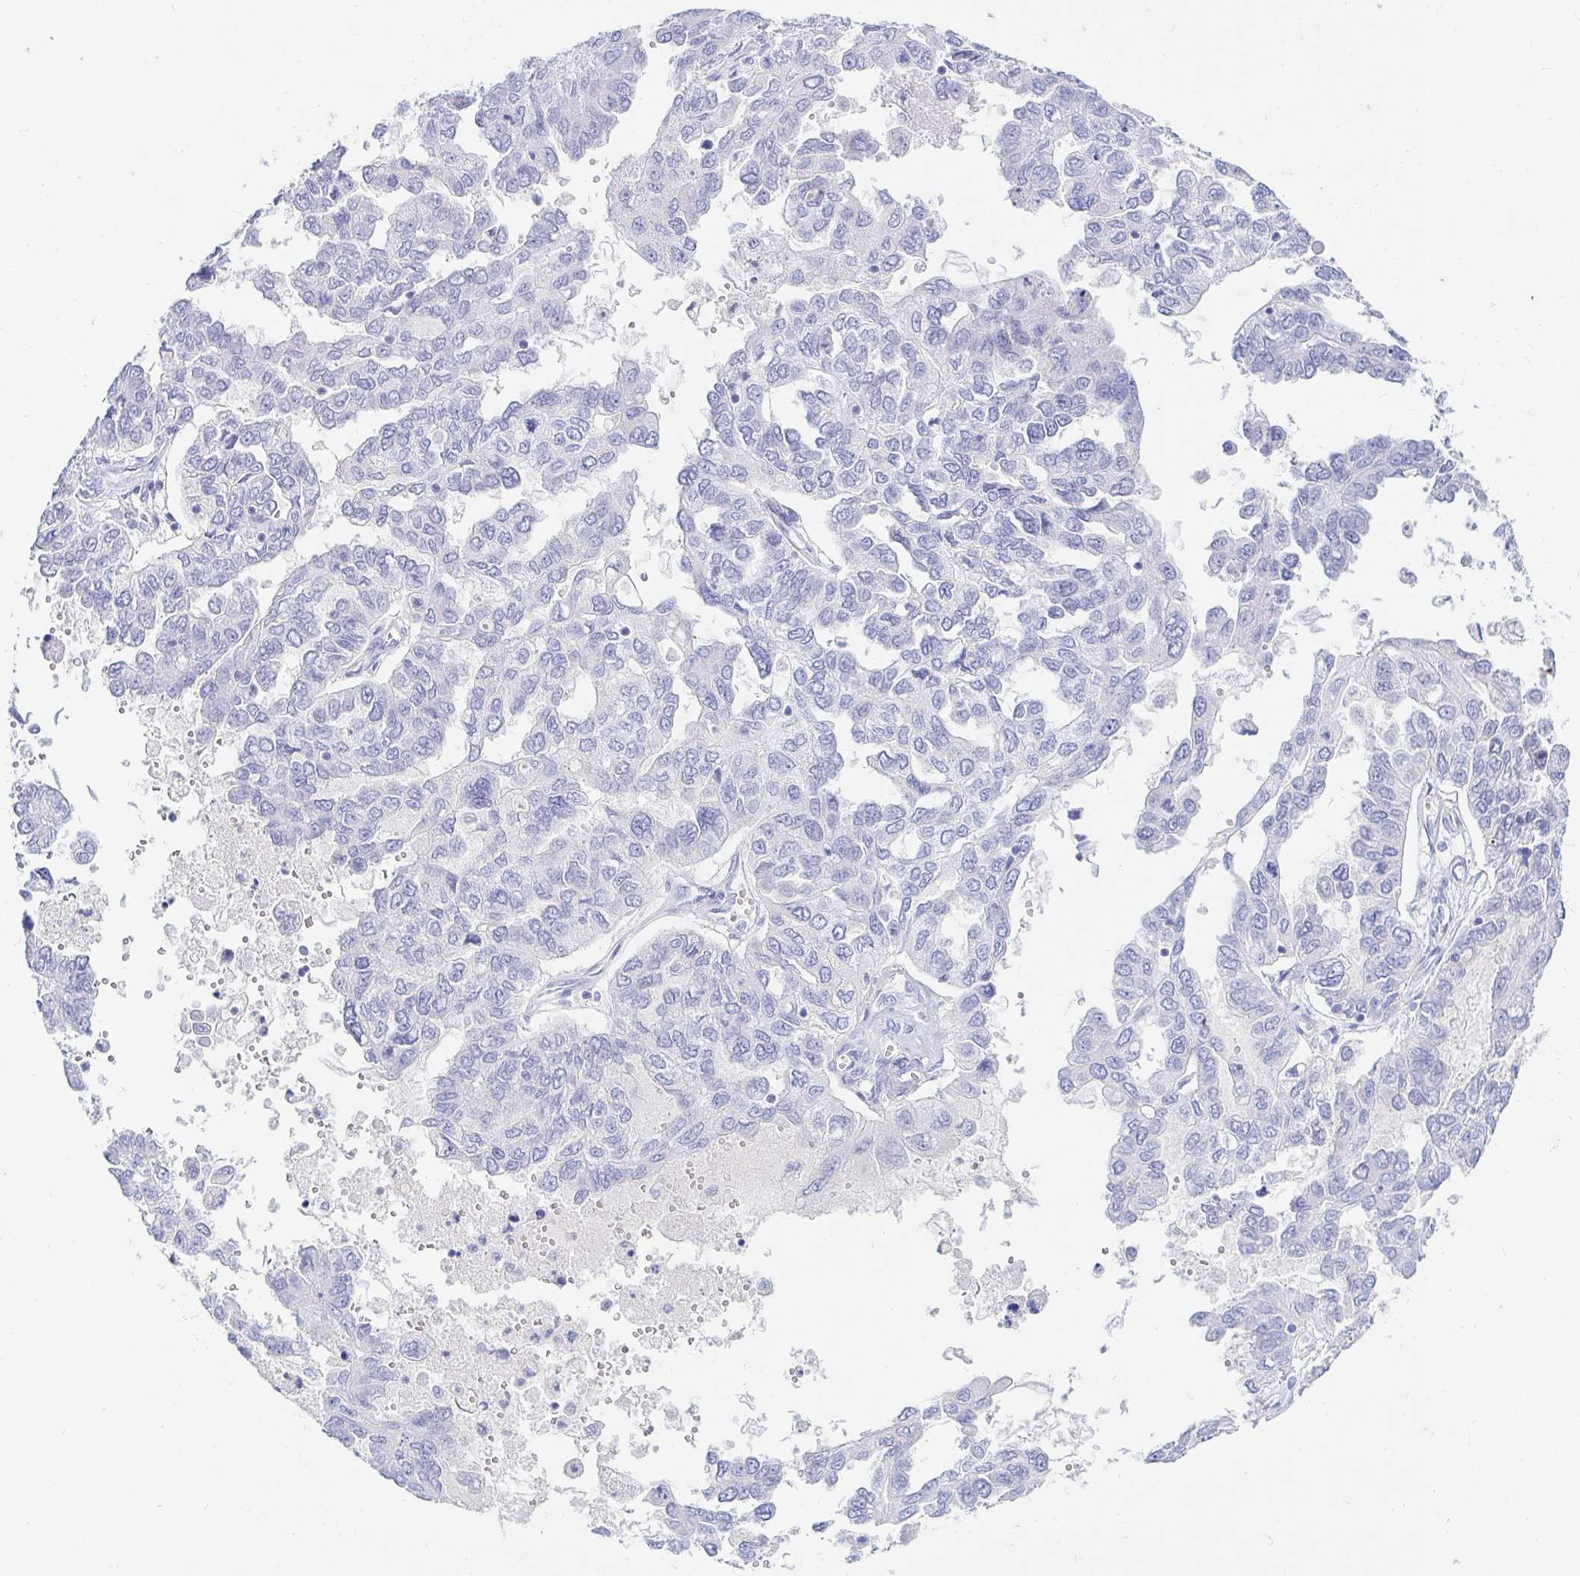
{"staining": {"intensity": "negative", "quantity": "none", "location": "none"}, "tissue": "ovarian cancer", "cell_type": "Tumor cells", "image_type": "cancer", "snomed": [{"axis": "morphology", "description": "Cystadenocarcinoma, serous, NOS"}, {"axis": "topography", "description": "Ovary"}], "caption": "Immunohistochemical staining of ovarian serous cystadenocarcinoma reveals no significant positivity in tumor cells.", "gene": "NR2E1", "patient": {"sex": "female", "age": 53}}